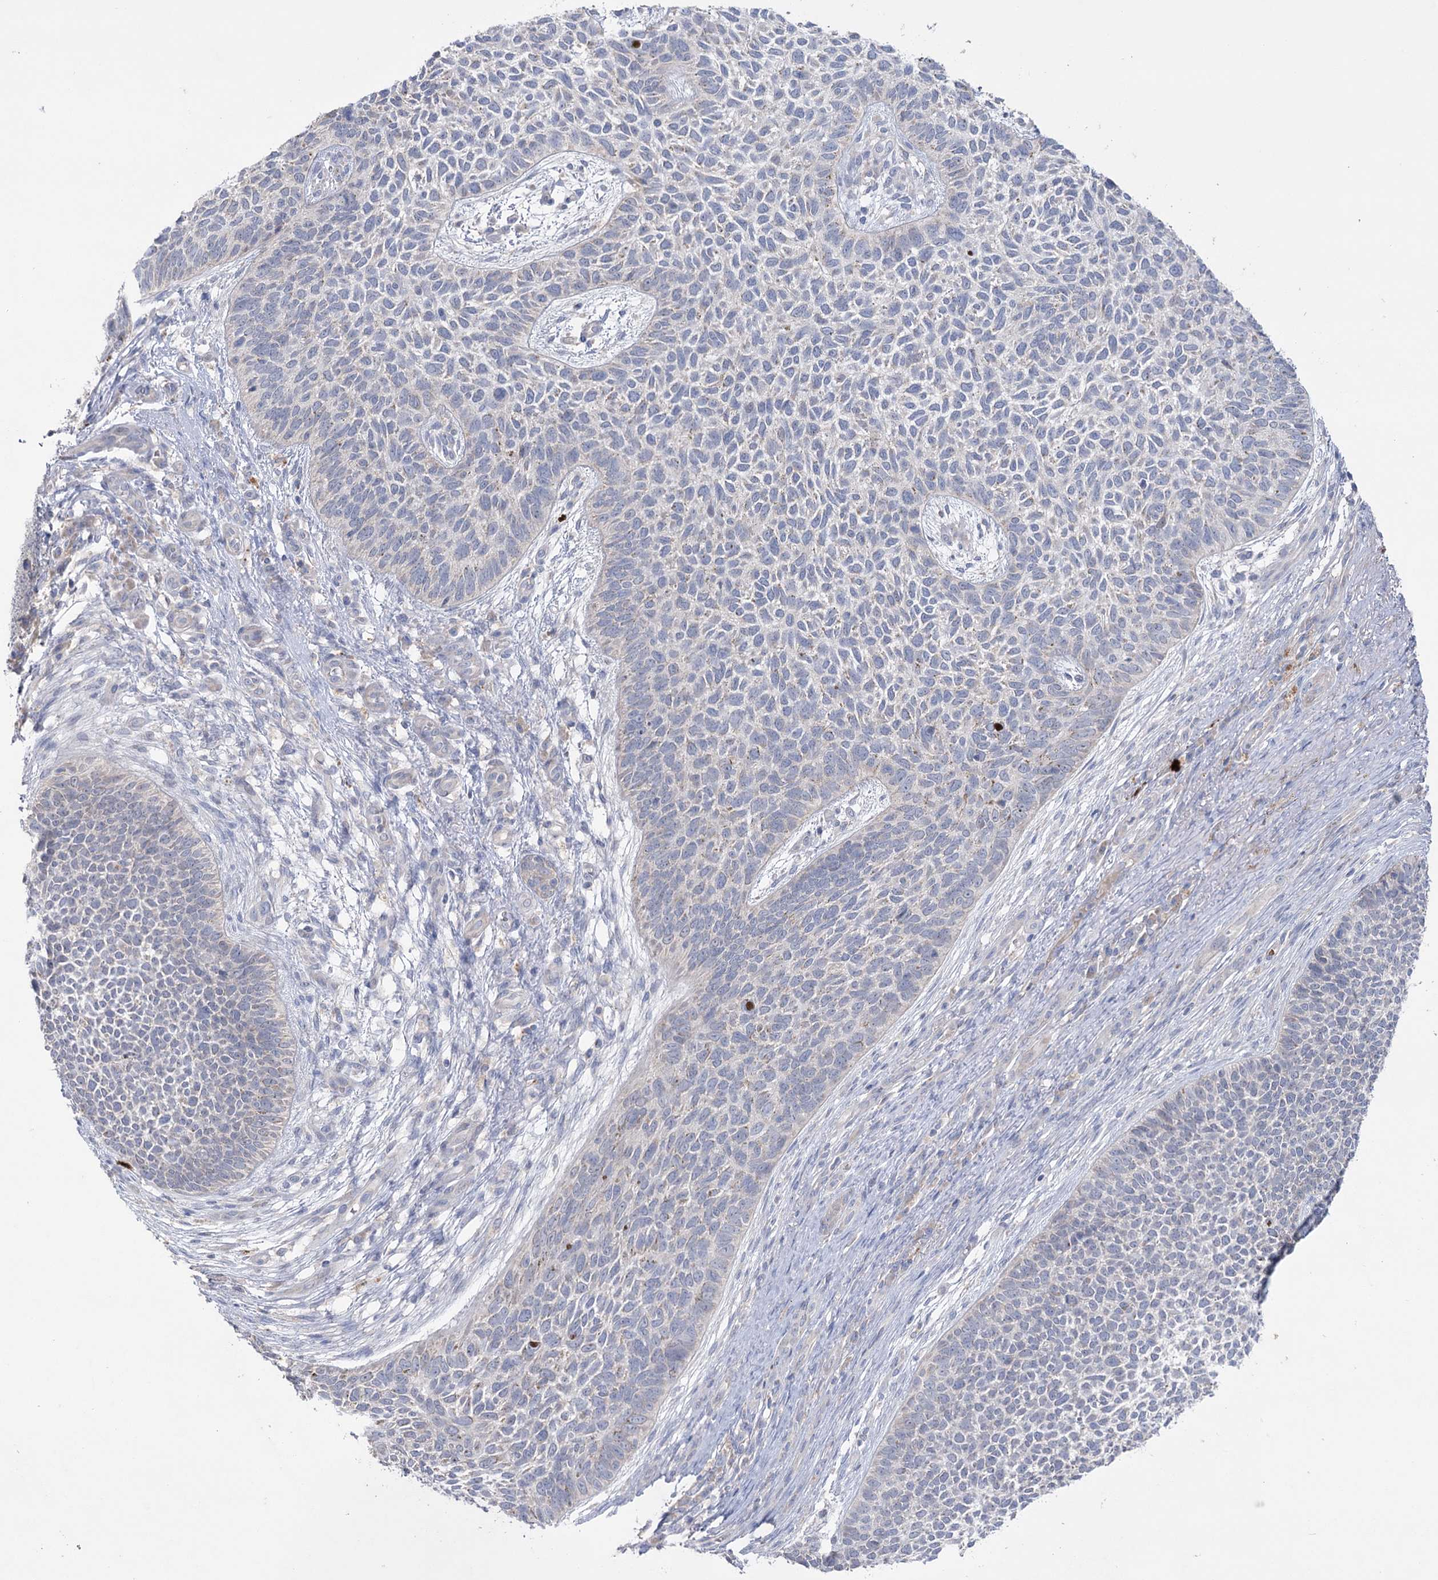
{"staining": {"intensity": "negative", "quantity": "none", "location": "none"}, "tissue": "skin cancer", "cell_type": "Tumor cells", "image_type": "cancer", "snomed": [{"axis": "morphology", "description": "Basal cell carcinoma"}, {"axis": "topography", "description": "Skin"}], "caption": "Basal cell carcinoma (skin) was stained to show a protein in brown. There is no significant expression in tumor cells. Brightfield microscopy of immunohistochemistry (IHC) stained with DAB (brown) and hematoxylin (blue), captured at high magnification.", "gene": "MTCH2", "patient": {"sex": "female", "age": 84}}